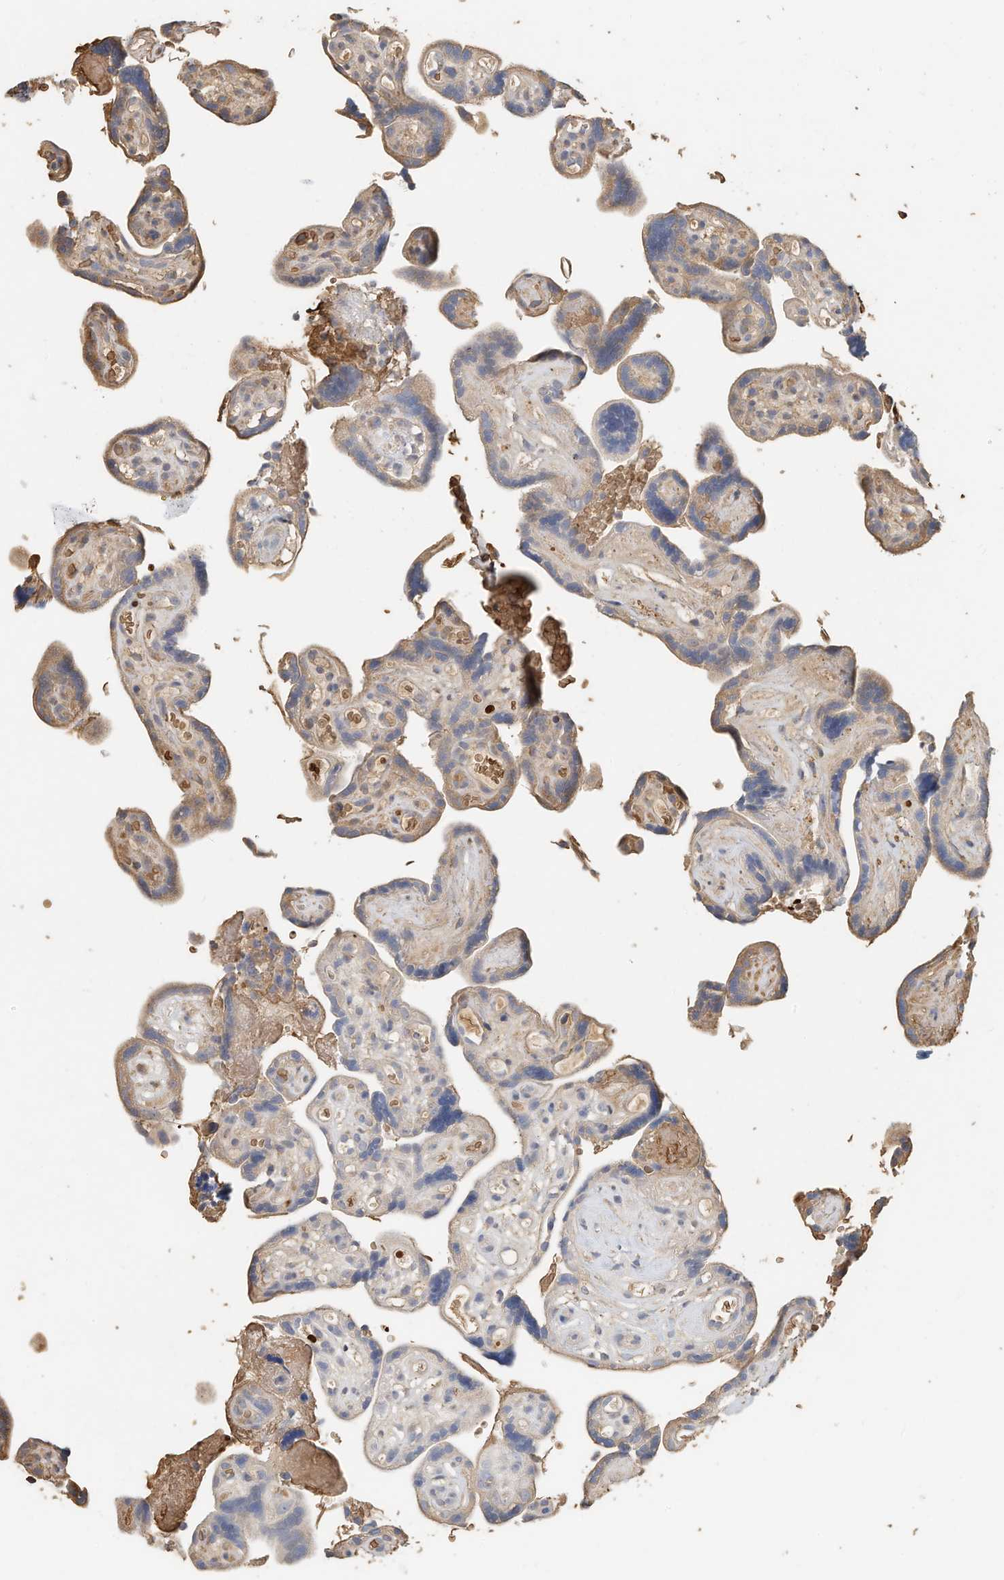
{"staining": {"intensity": "negative", "quantity": "none", "location": "none"}, "tissue": "placenta", "cell_type": "Decidual cells", "image_type": "normal", "snomed": [{"axis": "morphology", "description": "Normal tissue, NOS"}, {"axis": "topography", "description": "Placenta"}], "caption": "Immunohistochemistry (IHC) micrograph of normal placenta: human placenta stained with DAB demonstrates no significant protein staining in decidual cells. Brightfield microscopy of IHC stained with DAB (brown) and hematoxylin (blue), captured at high magnification.", "gene": "RCAN3", "patient": {"sex": "female", "age": 30}}